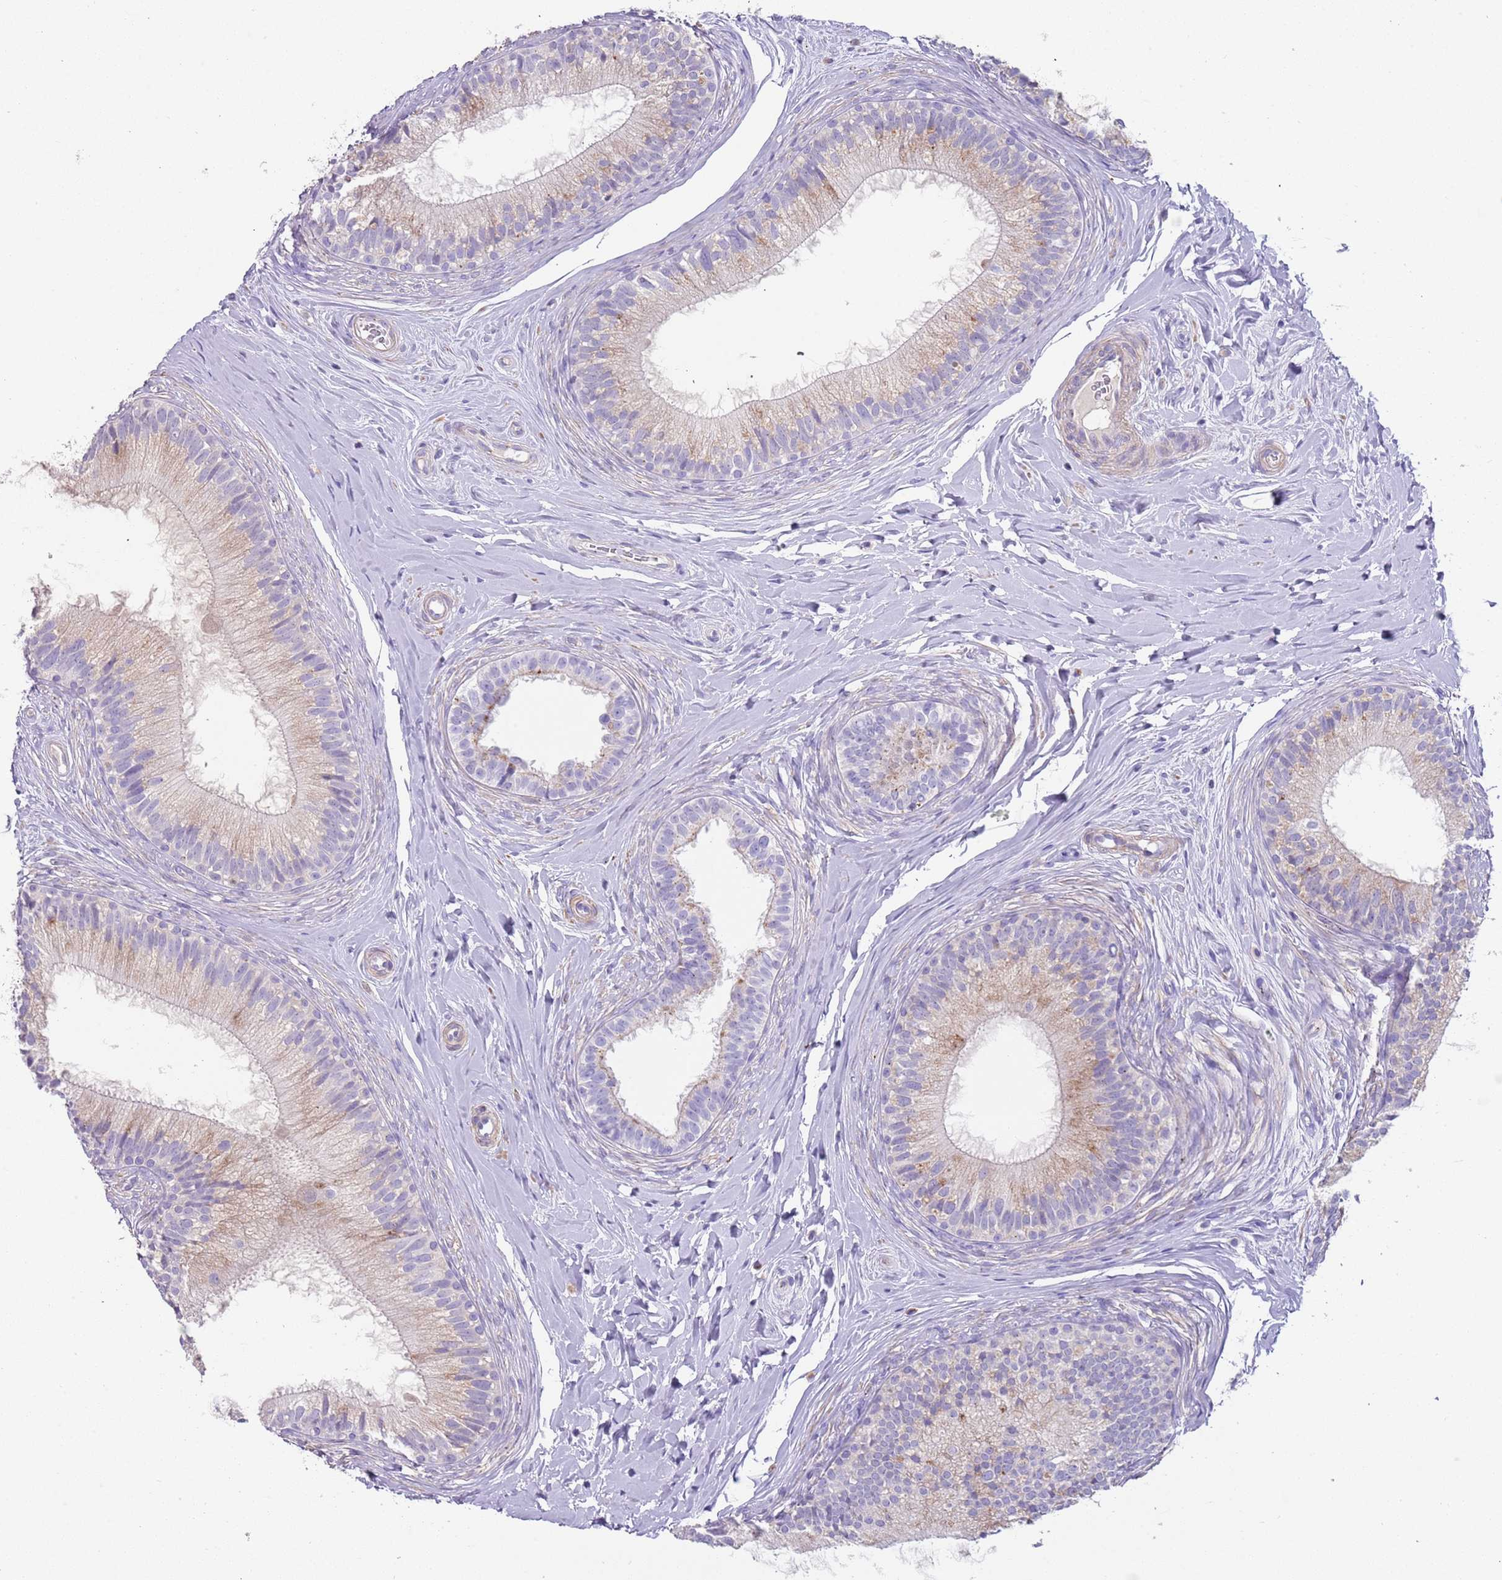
{"staining": {"intensity": "strong", "quantity": "25%-75%", "location": "cytoplasmic/membranous"}, "tissue": "epididymis", "cell_type": "Glandular cells", "image_type": "normal", "snomed": [{"axis": "morphology", "description": "Normal tissue, NOS"}, {"axis": "topography", "description": "Epididymis"}], "caption": "Strong cytoplasmic/membranous expression is identified in approximately 25%-75% of glandular cells in benign epididymis. (DAB IHC with brightfield microscopy, high magnification).", "gene": "LRRN3", "patient": {"sex": "male", "age": 33}}